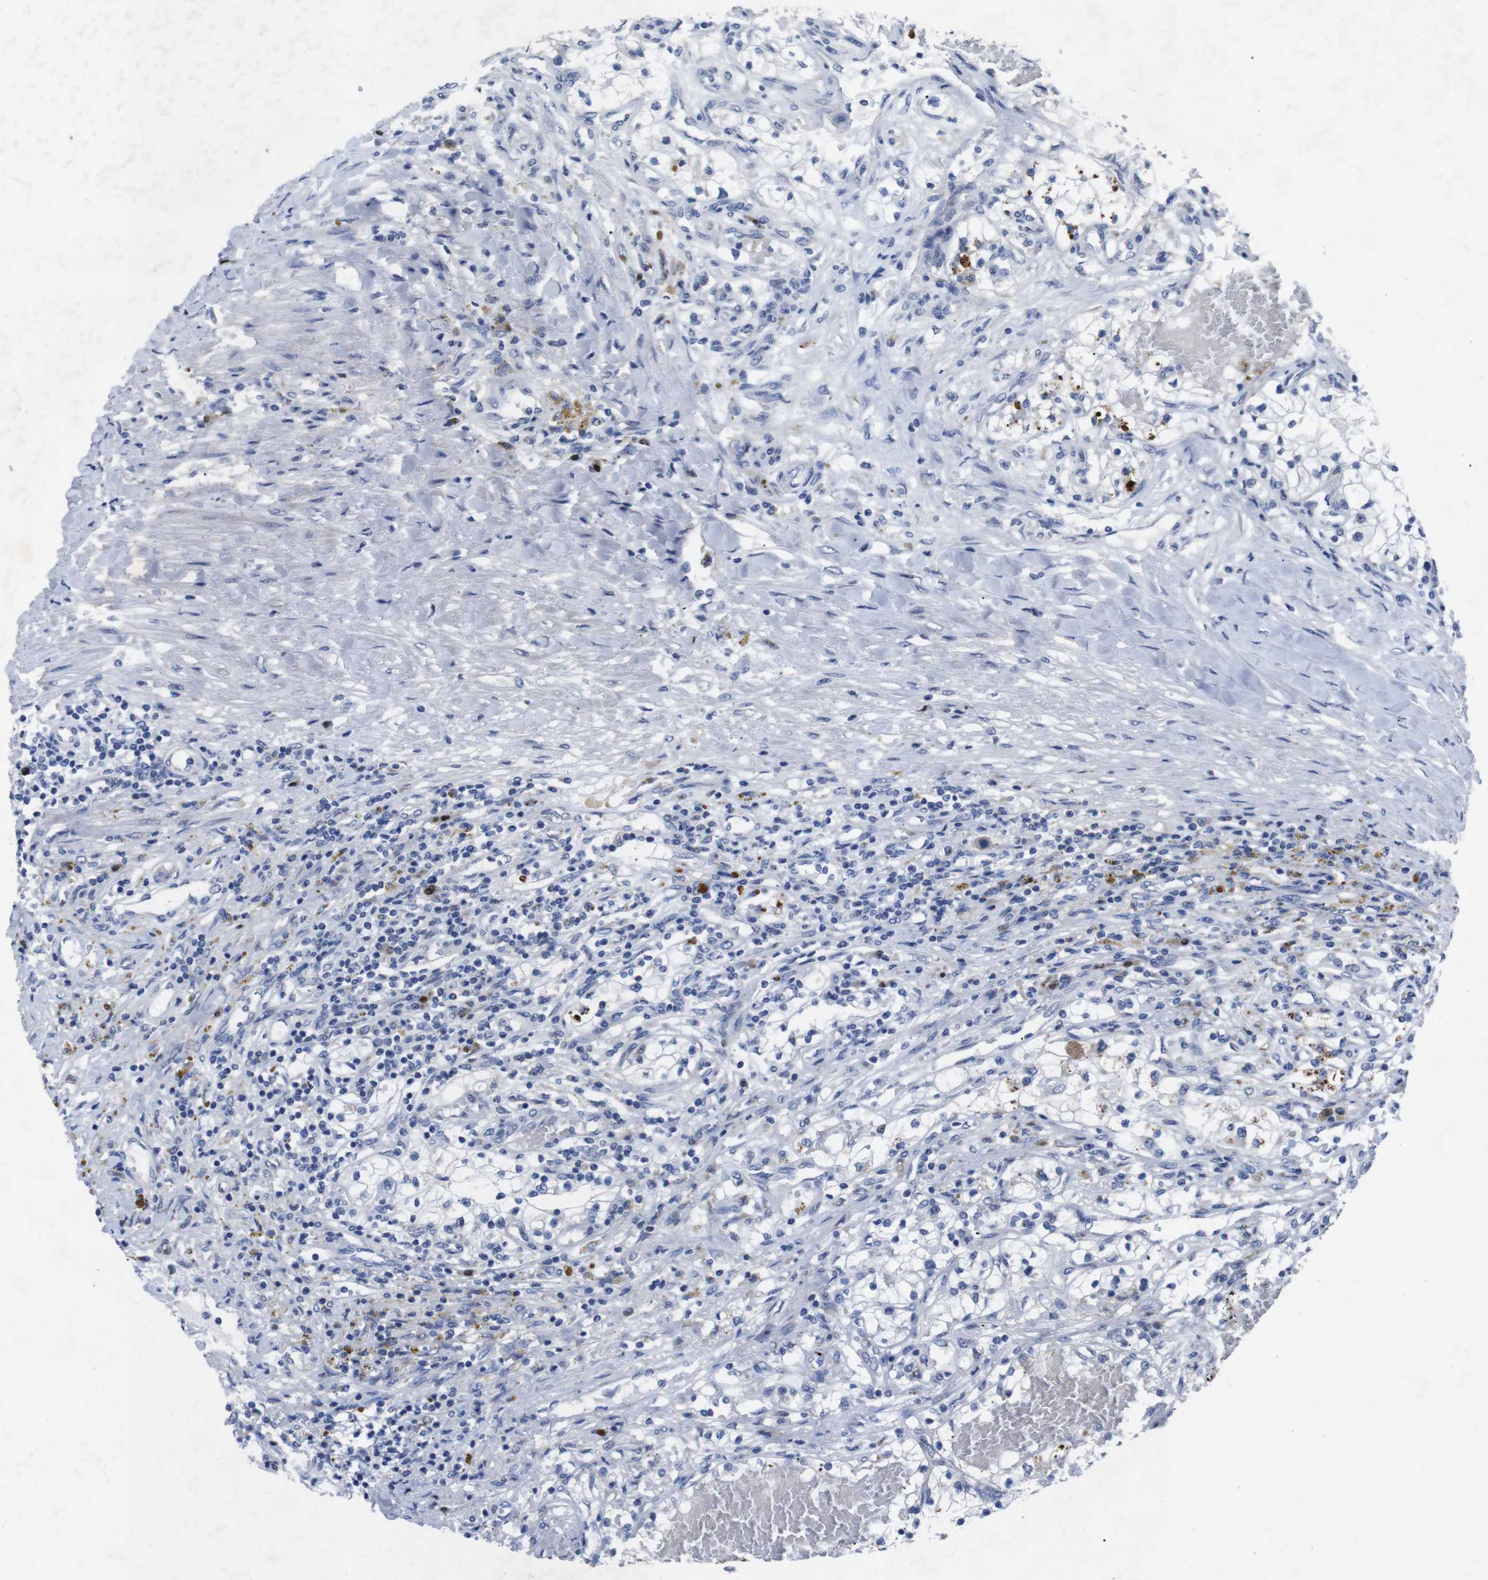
{"staining": {"intensity": "negative", "quantity": "none", "location": "none"}, "tissue": "renal cancer", "cell_type": "Tumor cells", "image_type": "cancer", "snomed": [{"axis": "morphology", "description": "Adenocarcinoma, NOS"}, {"axis": "topography", "description": "Kidney"}], "caption": "High power microscopy histopathology image of an immunohistochemistry (IHC) photomicrograph of renal cancer (adenocarcinoma), revealing no significant positivity in tumor cells. The staining was performed using DAB (3,3'-diaminobenzidine) to visualize the protein expression in brown, while the nuclei were stained in blue with hematoxylin (Magnification: 20x).", "gene": "IRF4", "patient": {"sex": "male", "age": 68}}